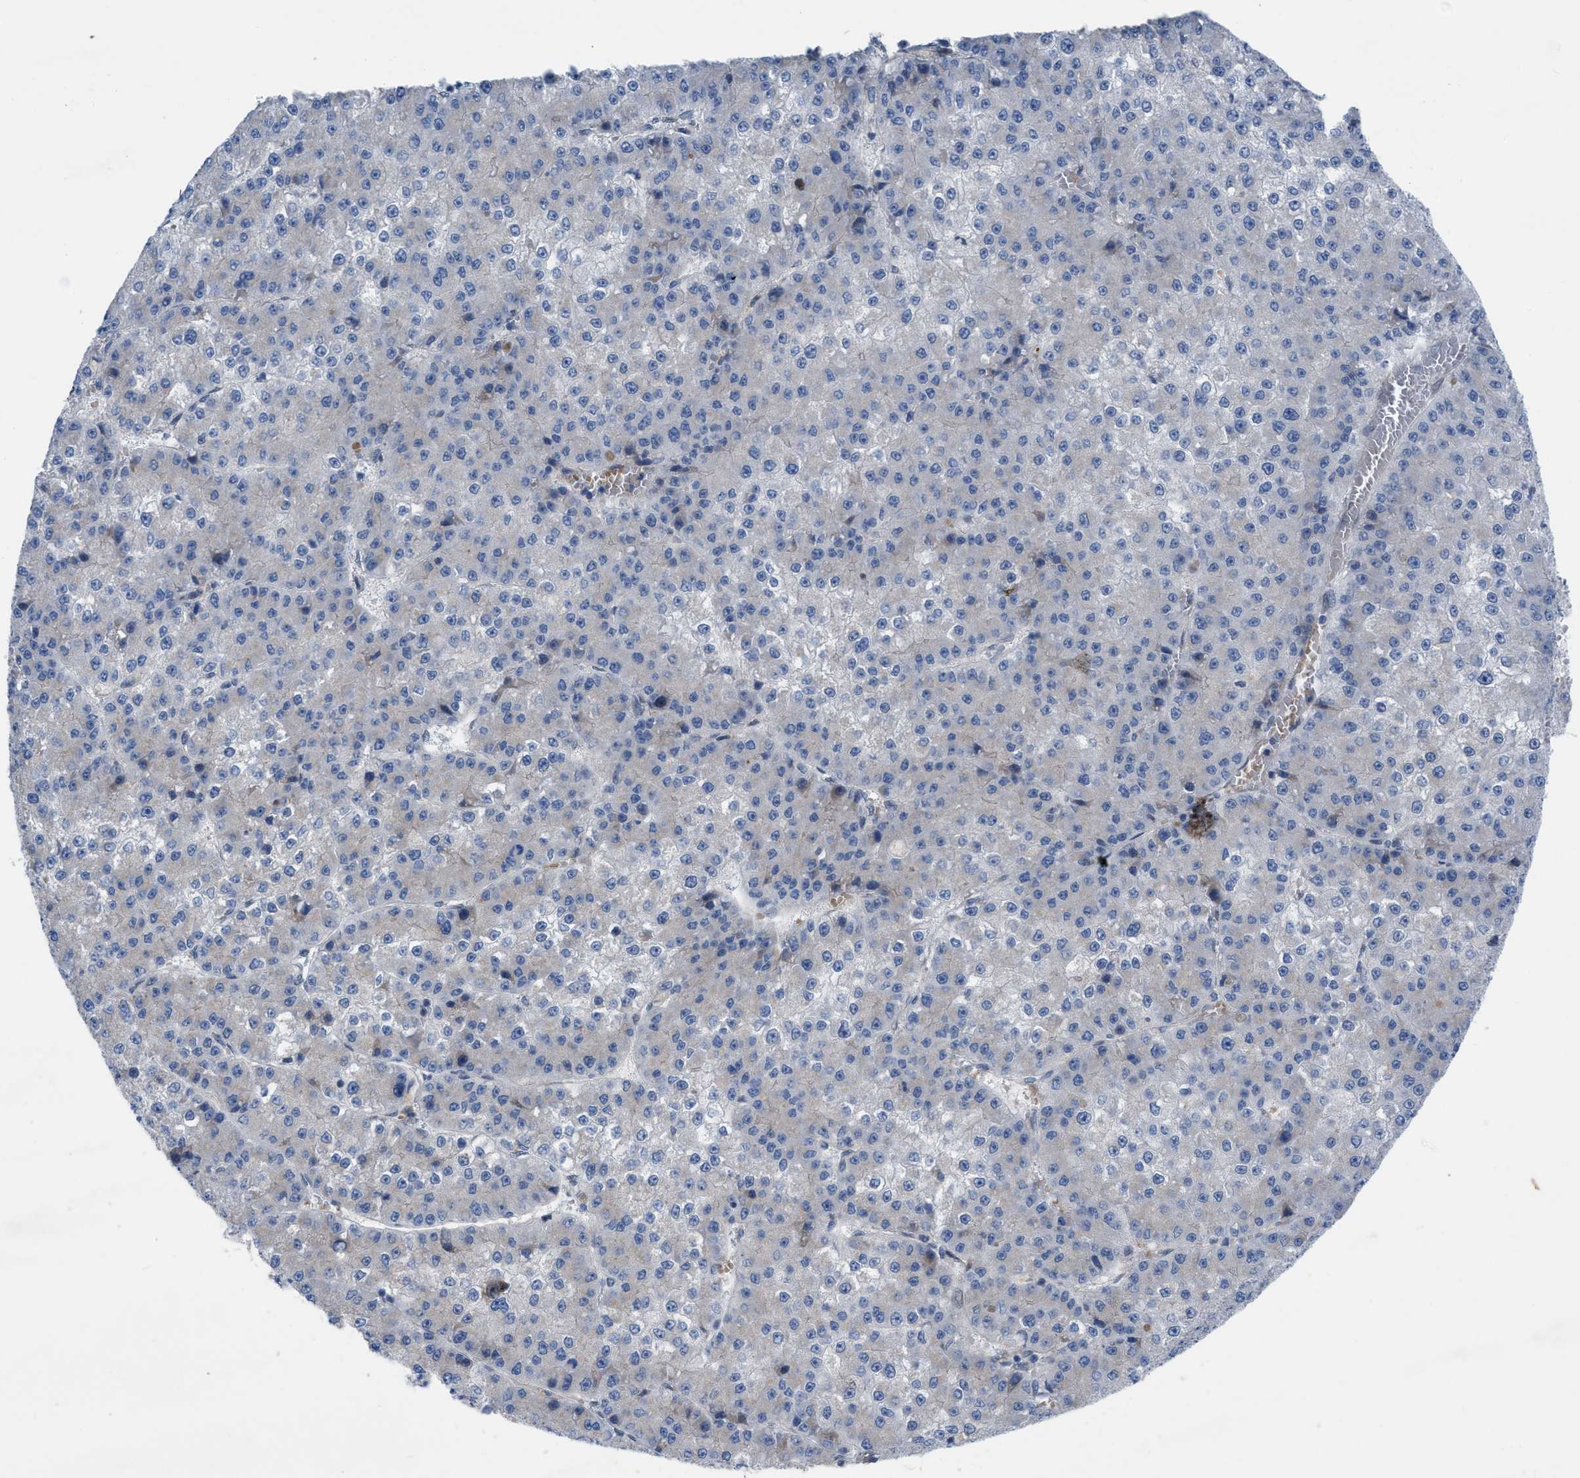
{"staining": {"intensity": "negative", "quantity": "none", "location": "none"}, "tissue": "liver cancer", "cell_type": "Tumor cells", "image_type": "cancer", "snomed": [{"axis": "morphology", "description": "Carcinoma, Hepatocellular, NOS"}, {"axis": "topography", "description": "Liver"}], "caption": "The image demonstrates no significant positivity in tumor cells of hepatocellular carcinoma (liver).", "gene": "NDEL1", "patient": {"sex": "female", "age": 73}}